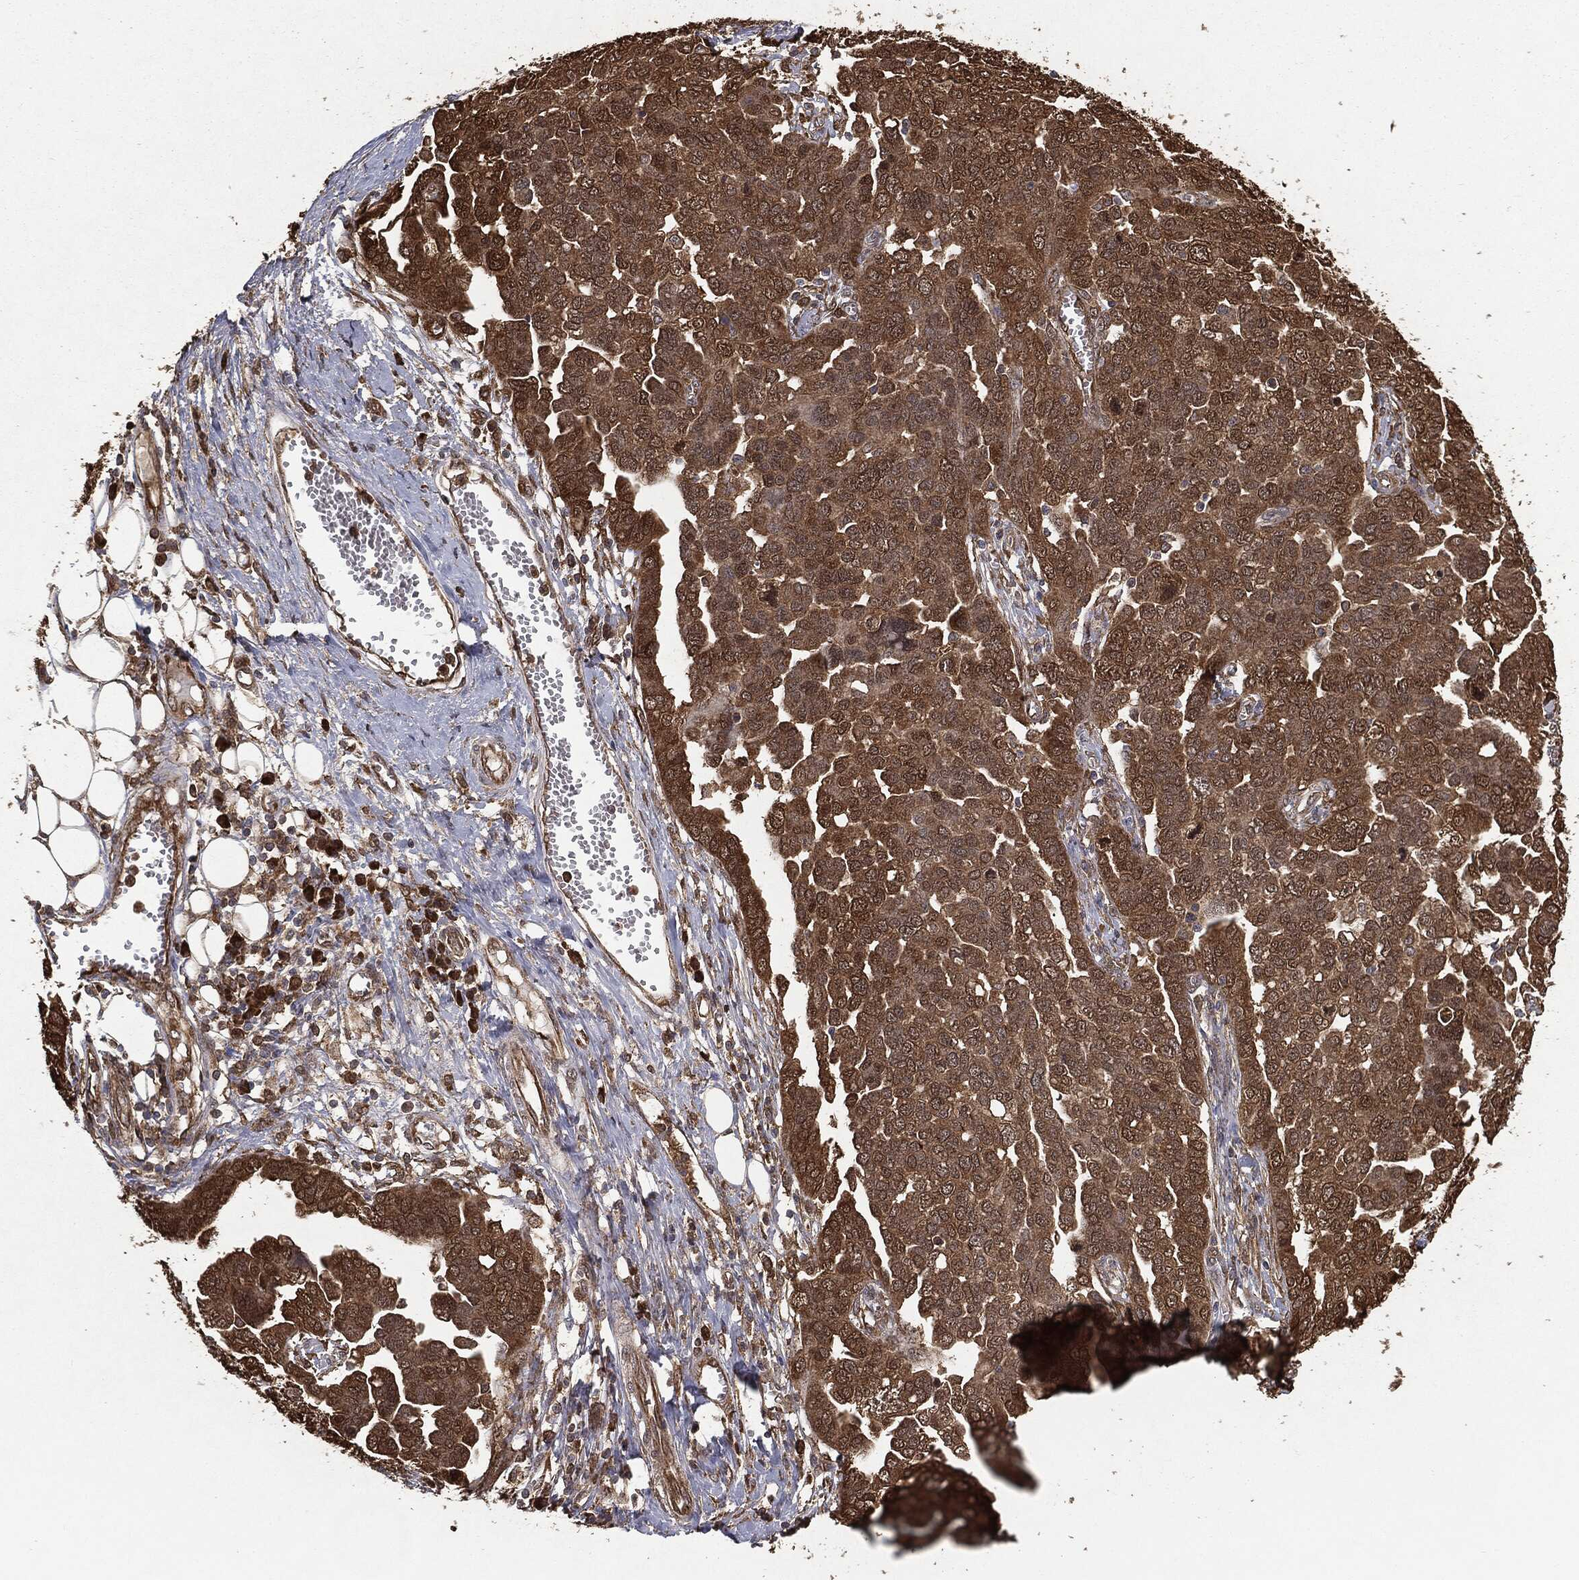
{"staining": {"intensity": "moderate", "quantity": ">75%", "location": "cytoplasmic/membranous"}, "tissue": "ovarian cancer", "cell_type": "Tumor cells", "image_type": "cancer", "snomed": [{"axis": "morphology", "description": "Cystadenocarcinoma, serous, NOS"}, {"axis": "topography", "description": "Ovary"}], "caption": "A micrograph showing moderate cytoplasmic/membranous positivity in approximately >75% of tumor cells in ovarian cancer (serous cystadenocarcinoma), as visualized by brown immunohistochemical staining.", "gene": "NME1", "patient": {"sex": "female", "age": 59}}